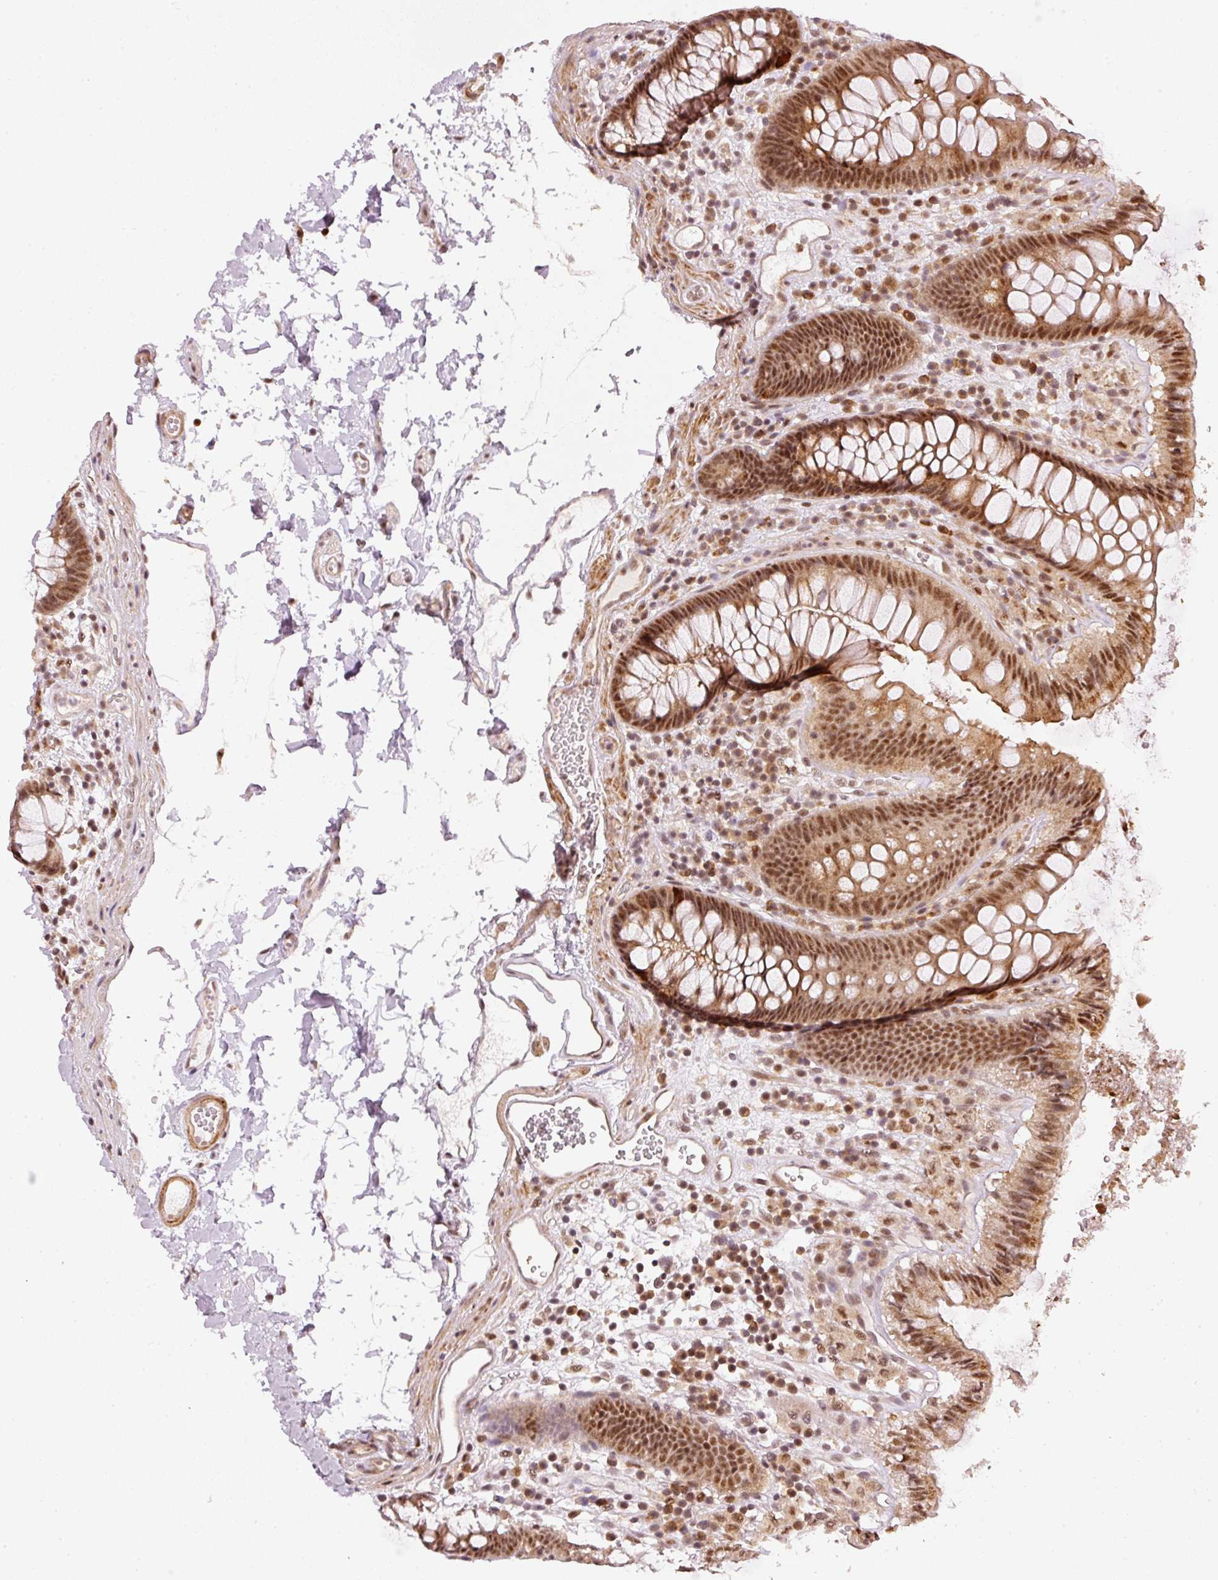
{"staining": {"intensity": "moderate", "quantity": ">75%", "location": "cytoplasmic/membranous,nuclear"}, "tissue": "colon", "cell_type": "Endothelial cells", "image_type": "normal", "snomed": [{"axis": "morphology", "description": "Normal tissue, NOS"}, {"axis": "topography", "description": "Colon"}], "caption": "This micrograph exhibits normal colon stained with immunohistochemistry to label a protein in brown. The cytoplasmic/membranous,nuclear of endothelial cells show moderate positivity for the protein. Nuclei are counter-stained blue.", "gene": "THOC6", "patient": {"sex": "male", "age": 84}}